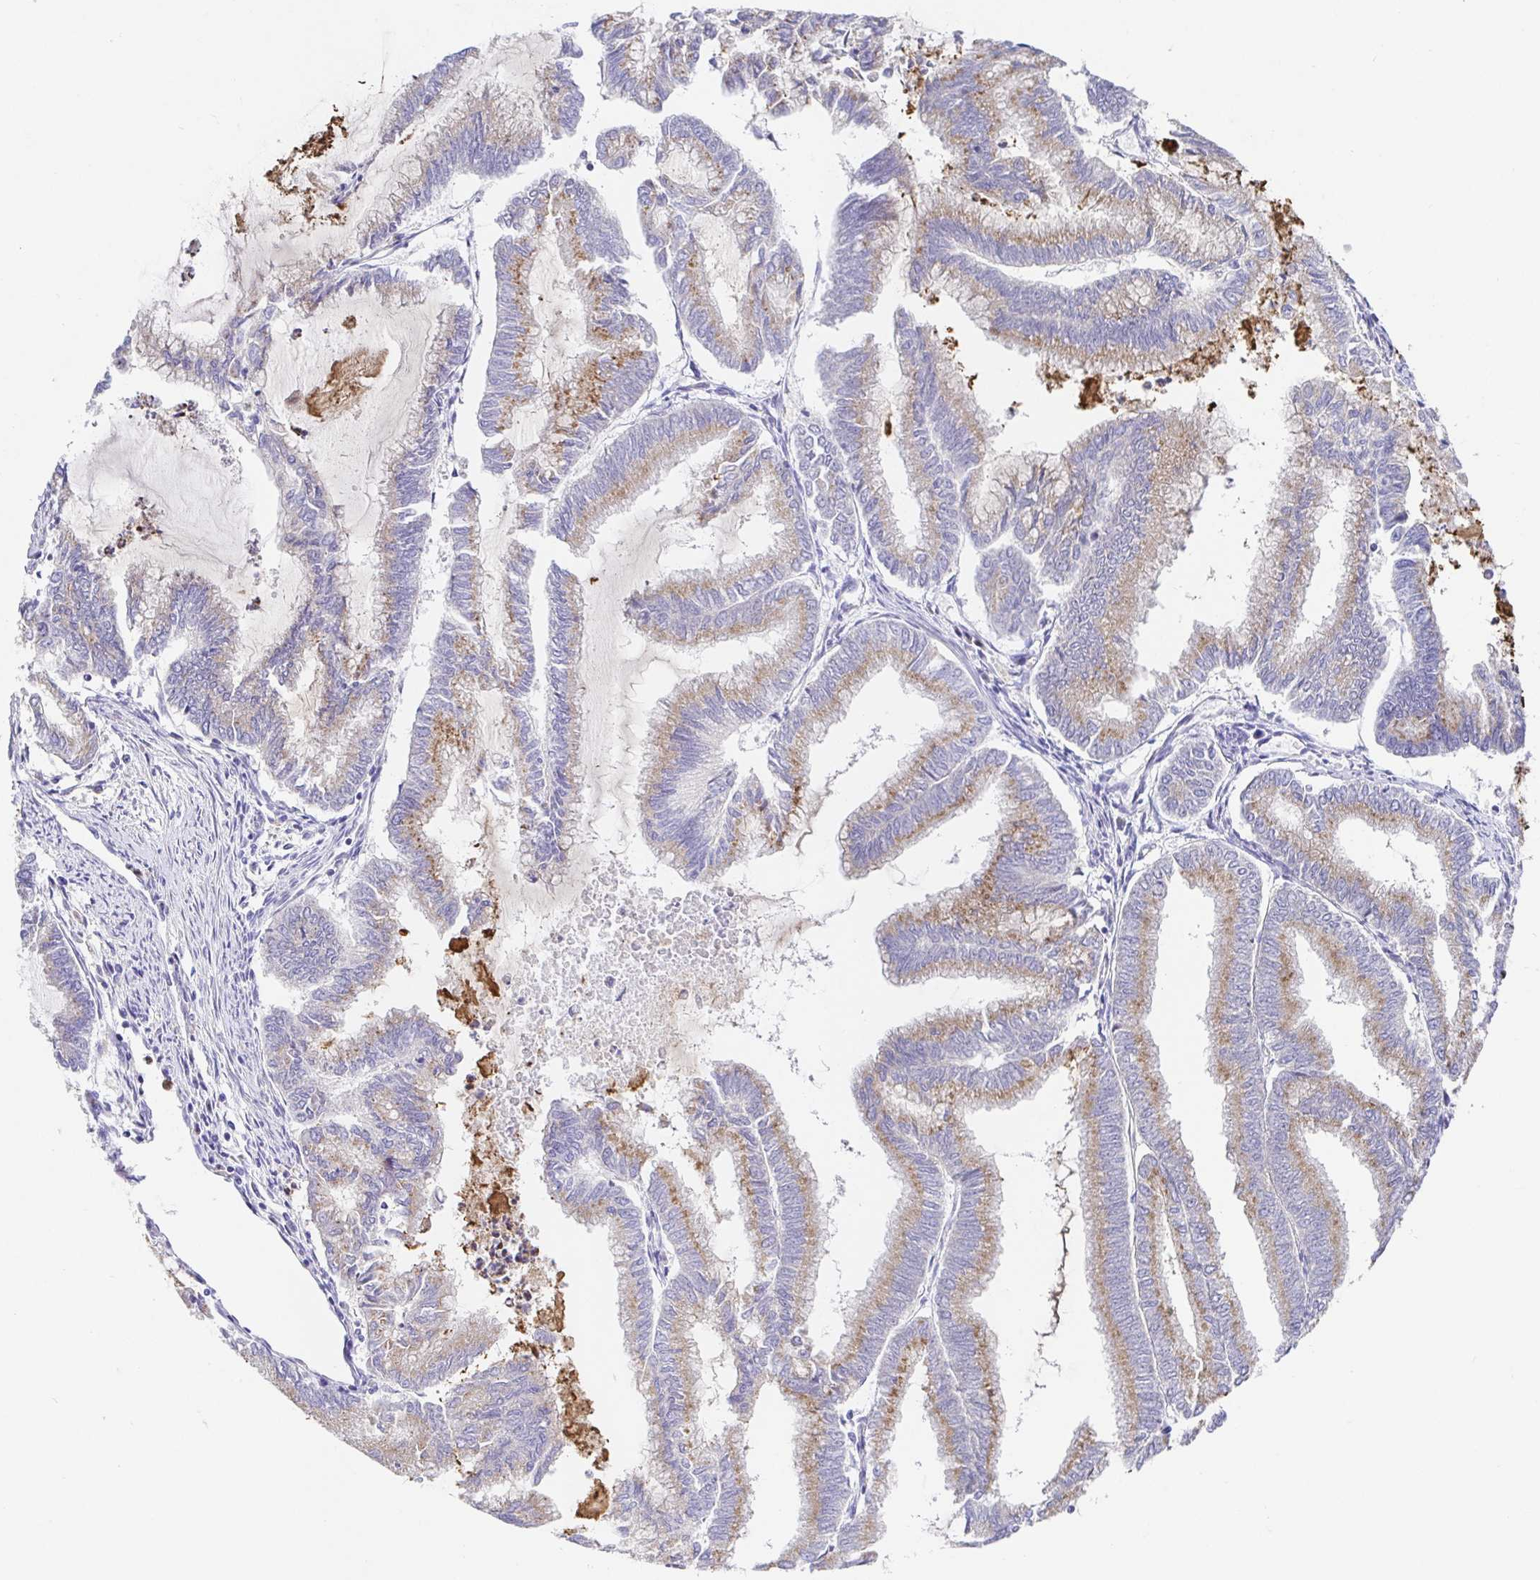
{"staining": {"intensity": "moderate", "quantity": "25%-75%", "location": "cytoplasmic/membranous"}, "tissue": "endometrial cancer", "cell_type": "Tumor cells", "image_type": "cancer", "snomed": [{"axis": "morphology", "description": "Adenocarcinoma, NOS"}, {"axis": "topography", "description": "Endometrium"}], "caption": "Tumor cells reveal medium levels of moderate cytoplasmic/membranous staining in about 25%-75% of cells in endometrial cancer (adenocarcinoma).", "gene": "GOLGA1", "patient": {"sex": "female", "age": 79}}